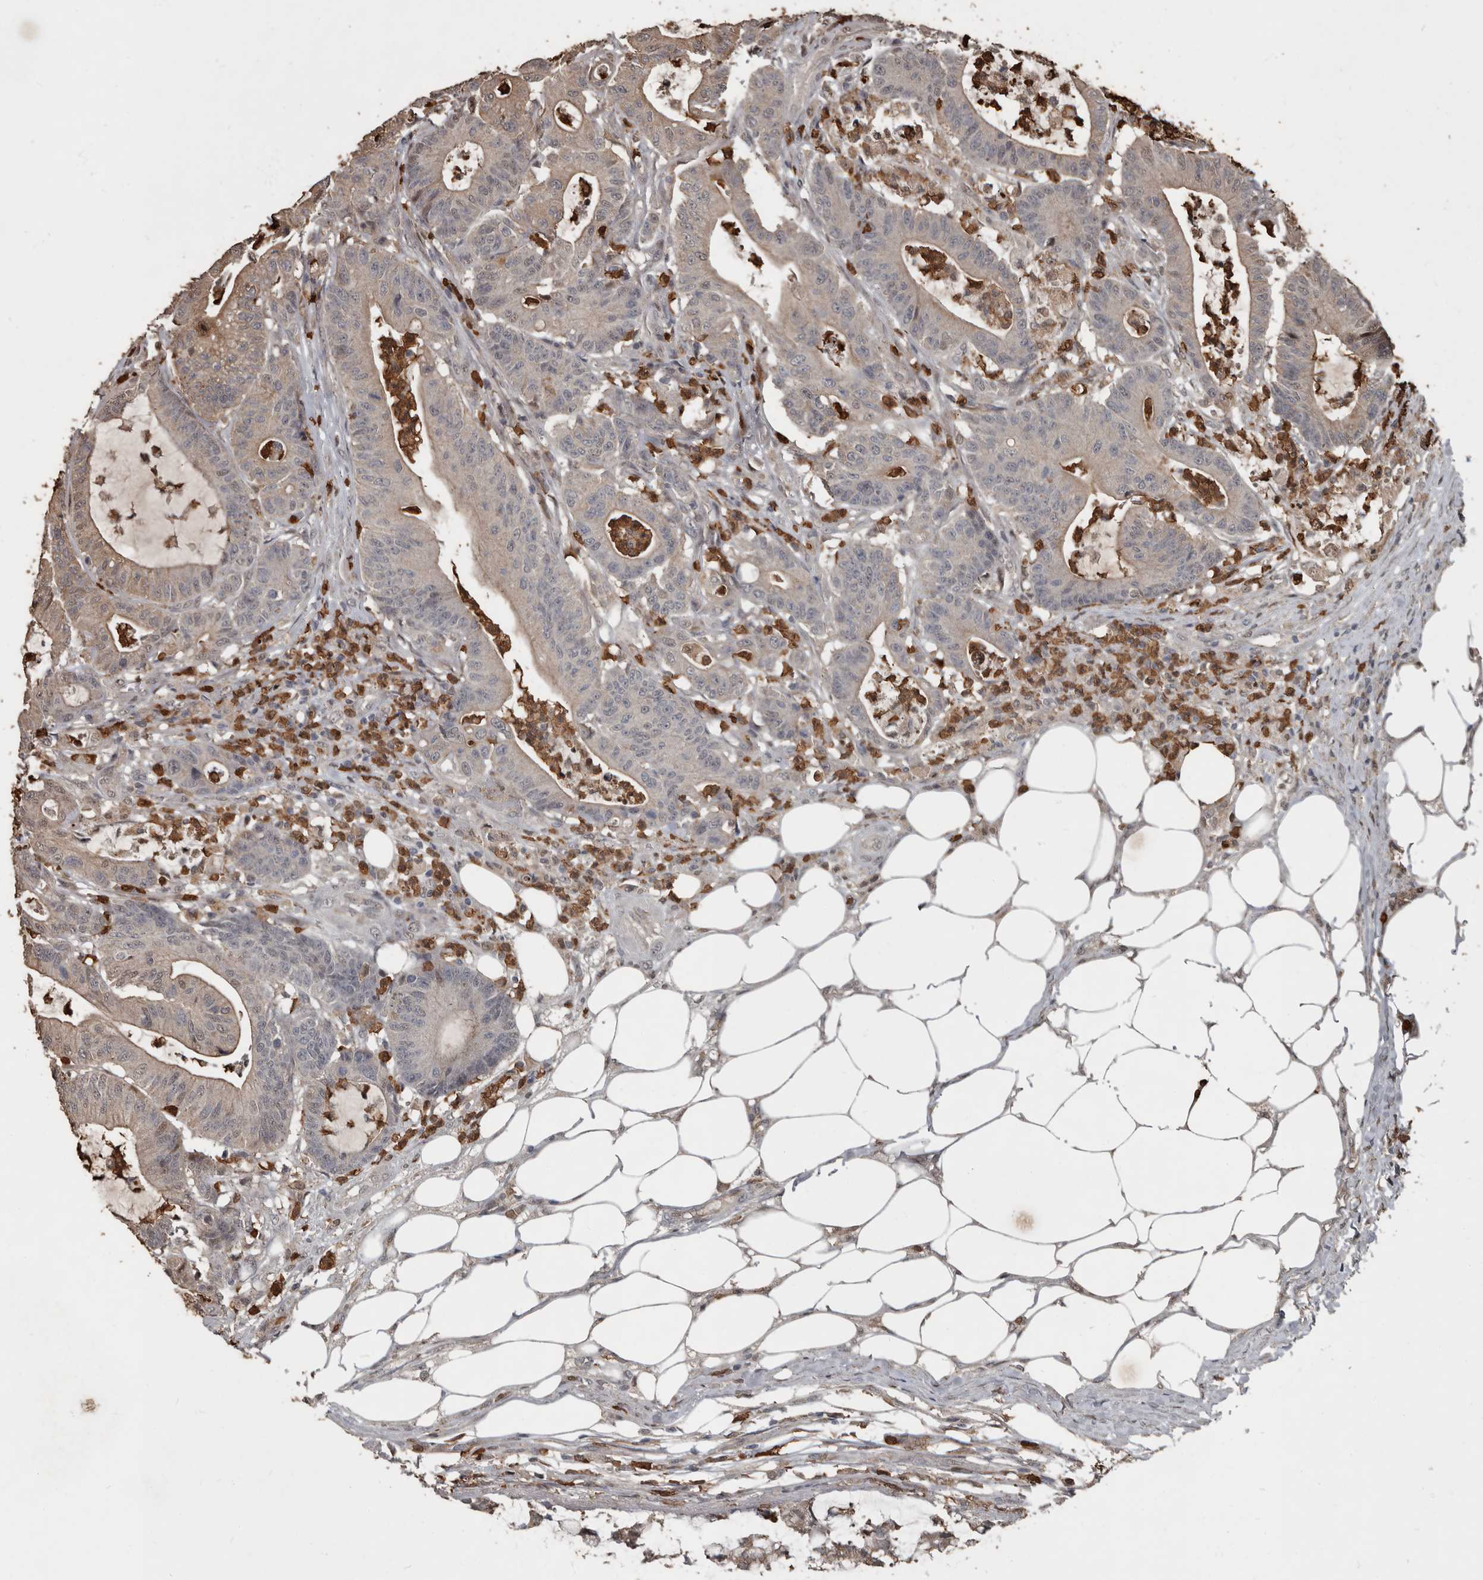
{"staining": {"intensity": "moderate", "quantity": "25%-75%", "location": "cytoplasmic/membranous"}, "tissue": "colorectal cancer", "cell_type": "Tumor cells", "image_type": "cancer", "snomed": [{"axis": "morphology", "description": "Adenocarcinoma, NOS"}, {"axis": "topography", "description": "Colon"}], "caption": "Protein staining of colorectal cancer tissue reveals moderate cytoplasmic/membranous staining in approximately 25%-75% of tumor cells.", "gene": "FSBP", "patient": {"sex": "female", "age": 84}}